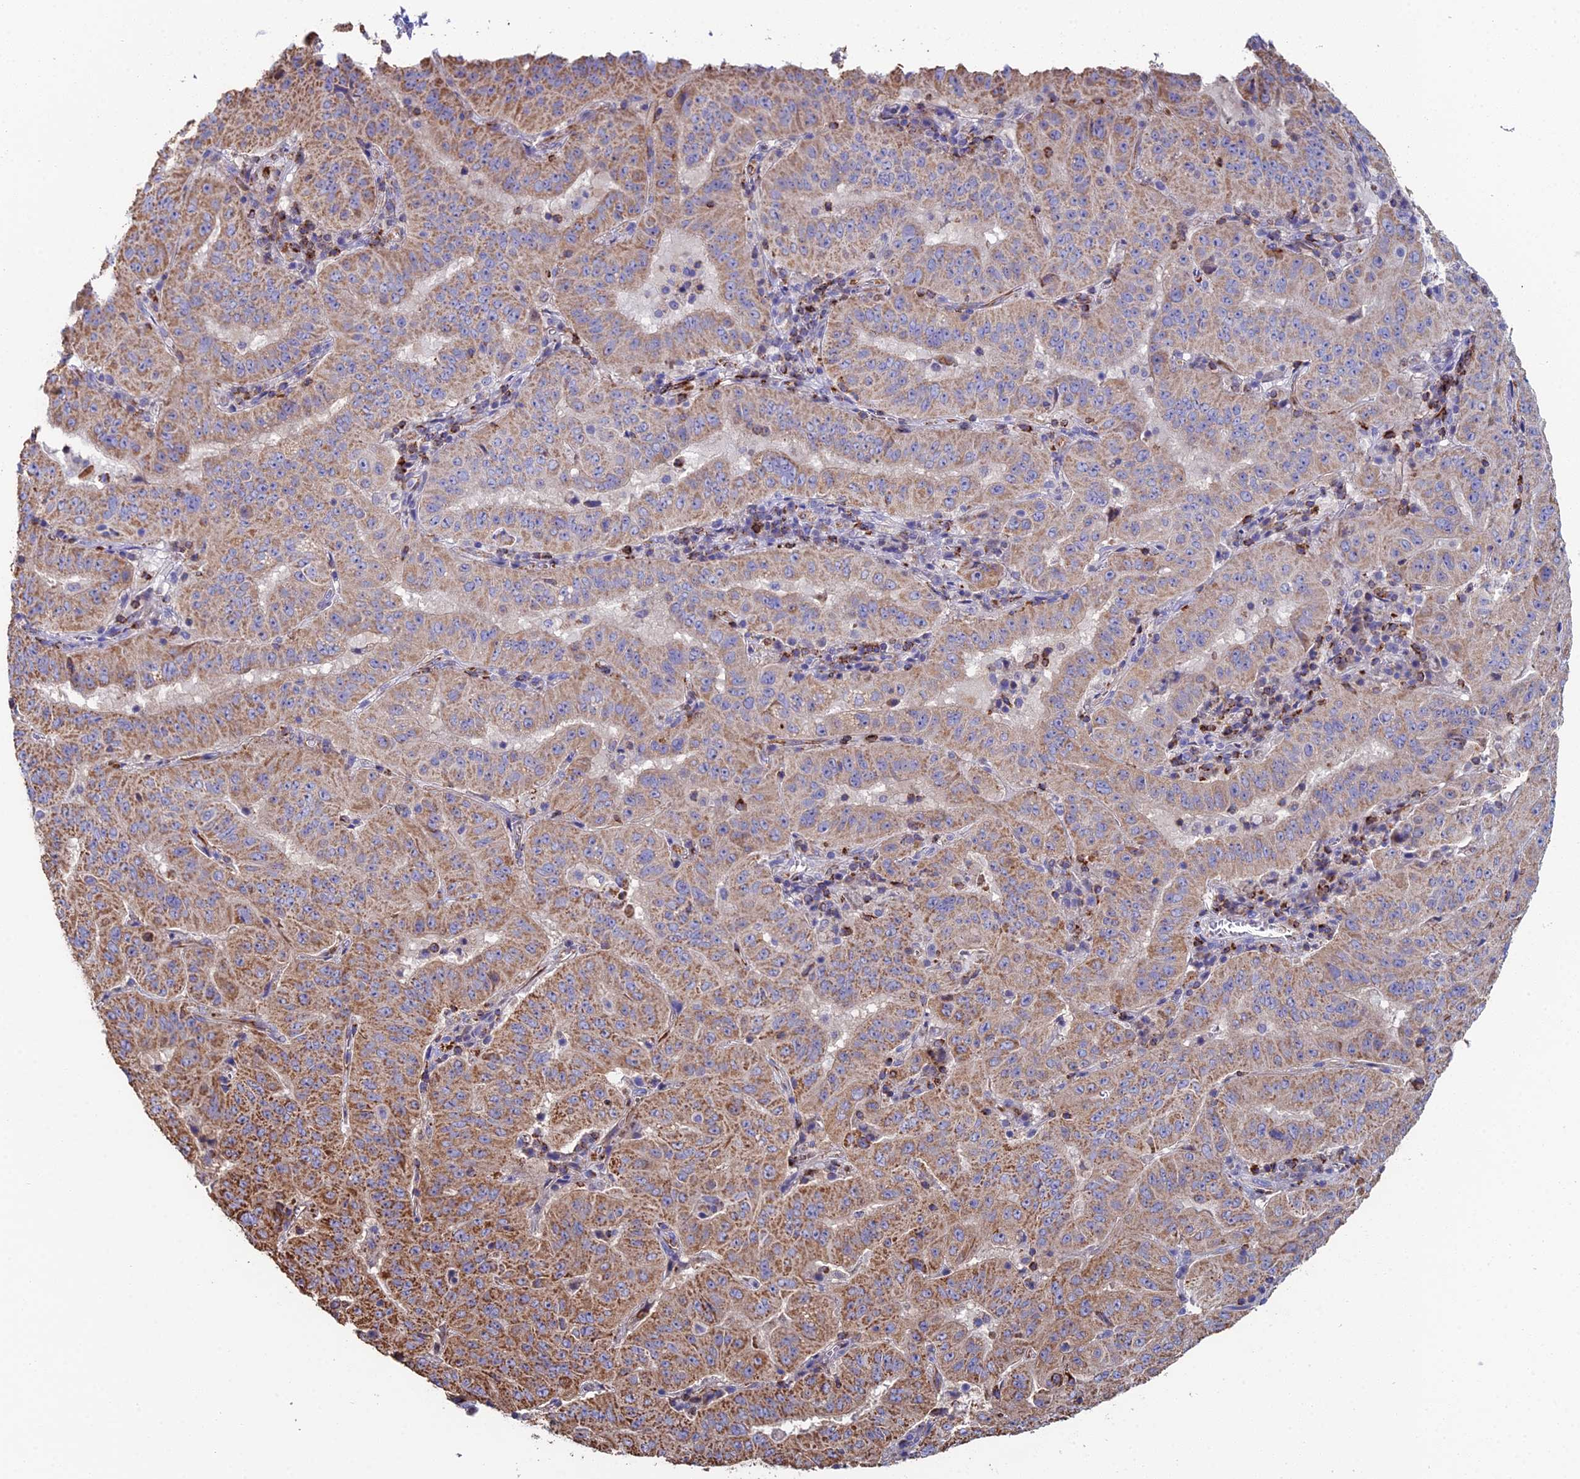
{"staining": {"intensity": "moderate", "quantity": ">75%", "location": "cytoplasmic/membranous"}, "tissue": "pancreatic cancer", "cell_type": "Tumor cells", "image_type": "cancer", "snomed": [{"axis": "morphology", "description": "Adenocarcinoma, NOS"}, {"axis": "topography", "description": "Pancreas"}], "caption": "DAB (3,3'-diaminobenzidine) immunohistochemical staining of pancreatic cancer (adenocarcinoma) shows moderate cytoplasmic/membranous protein staining in approximately >75% of tumor cells.", "gene": "SPOCK2", "patient": {"sex": "male", "age": 63}}